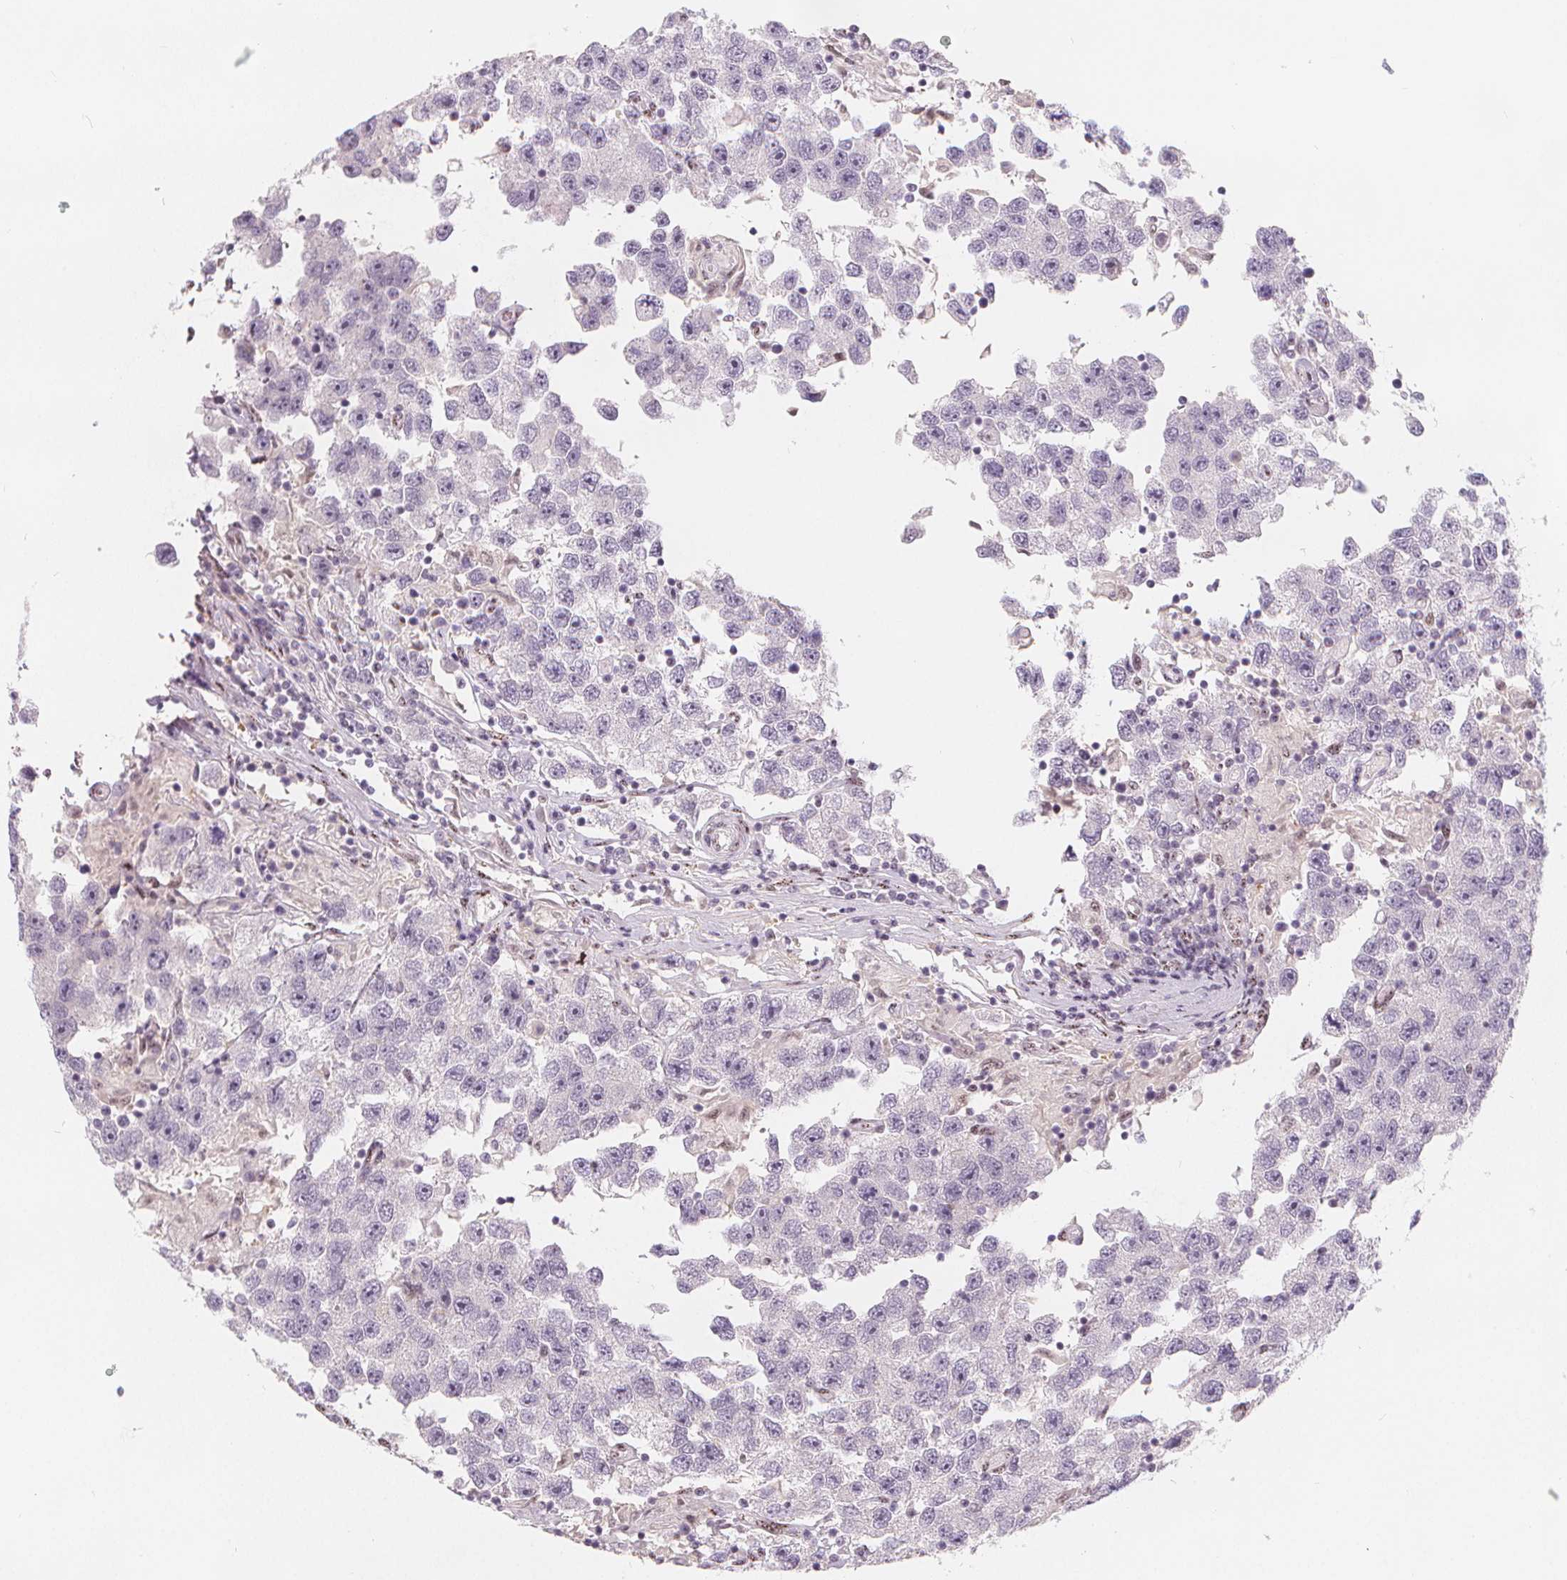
{"staining": {"intensity": "negative", "quantity": "none", "location": "none"}, "tissue": "testis cancer", "cell_type": "Tumor cells", "image_type": "cancer", "snomed": [{"axis": "morphology", "description": "Seminoma, NOS"}, {"axis": "topography", "description": "Testis"}], "caption": "Tumor cells are negative for protein expression in human testis cancer (seminoma). (DAB immunohistochemistry (IHC) with hematoxylin counter stain).", "gene": "DRC3", "patient": {"sex": "male", "age": 26}}